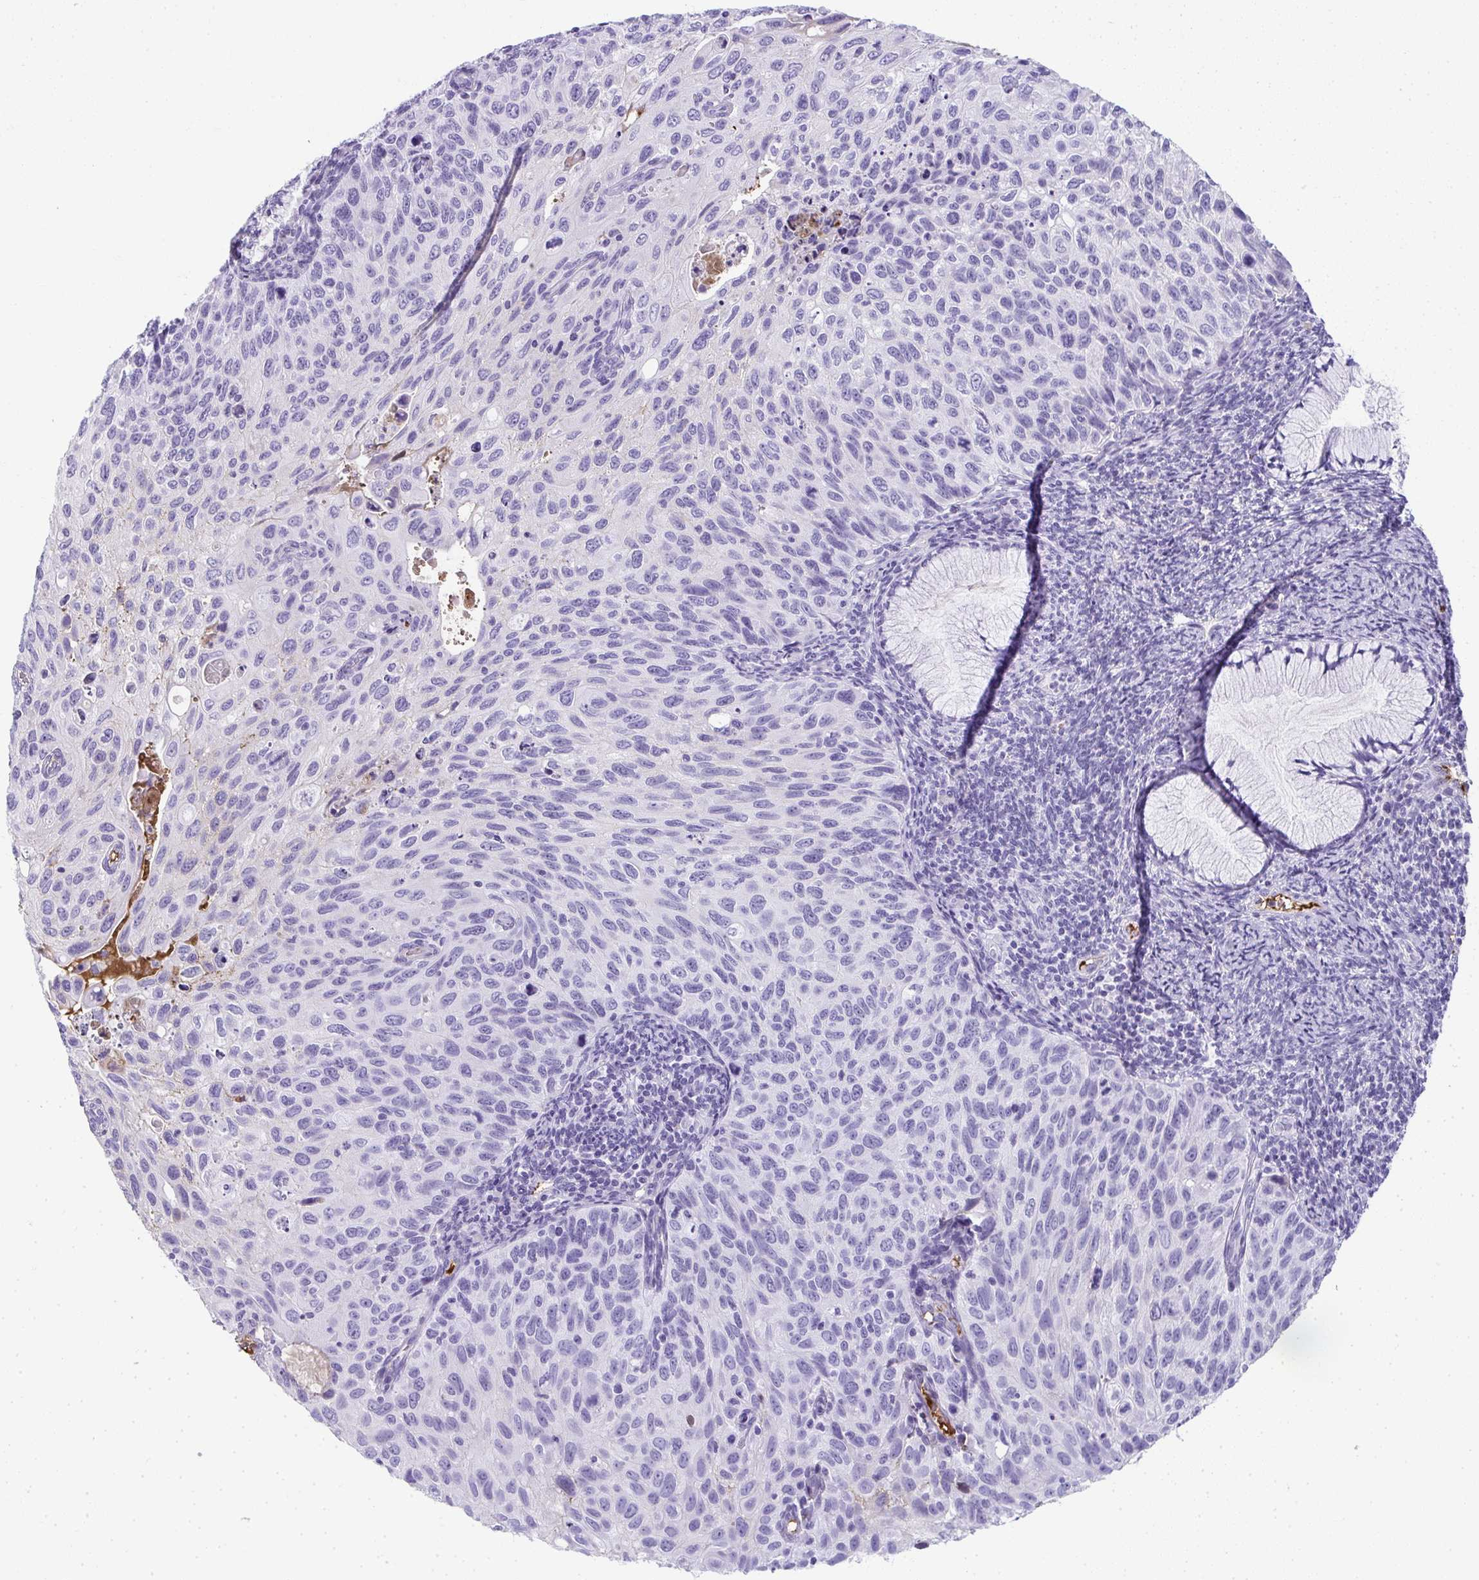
{"staining": {"intensity": "negative", "quantity": "none", "location": "none"}, "tissue": "cervical cancer", "cell_type": "Tumor cells", "image_type": "cancer", "snomed": [{"axis": "morphology", "description": "Squamous cell carcinoma, NOS"}, {"axis": "topography", "description": "Cervix"}], "caption": "Immunohistochemical staining of cervical cancer (squamous cell carcinoma) displays no significant expression in tumor cells. The staining was performed using DAB (3,3'-diaminobenzidine) to visualize the protein expression in brown, while the nuclei were stained in blue with hematoxylin (Magnification: 20x).", "gene": "ZSWIM3", "patient": {"sex": "female", "age": 70}}